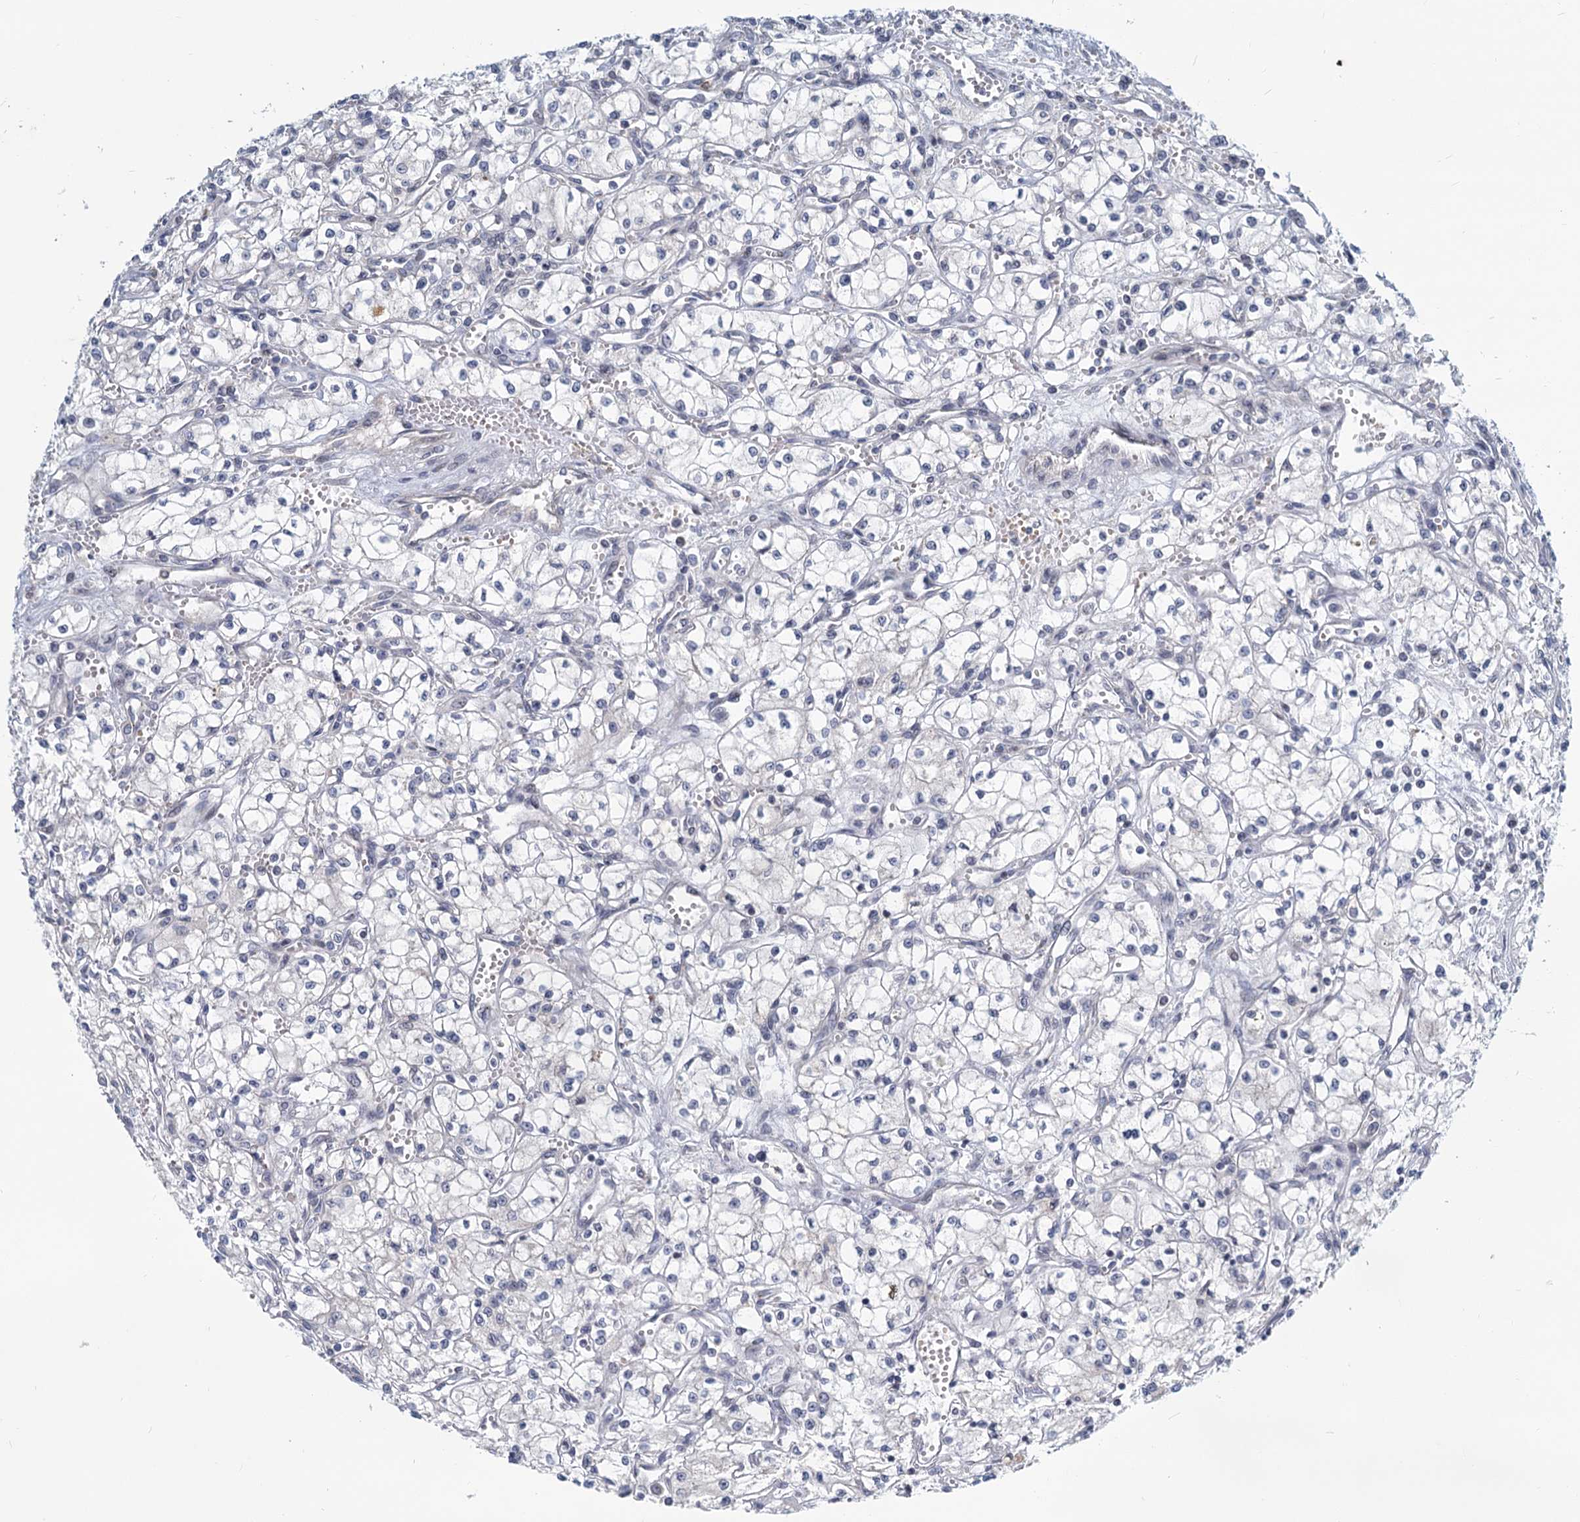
{"staining": {"intensity": "negative", "quantity": "none", "location": "none"}, "tissue": "renal cancer", "cell_type": "Tumor cells", "image_type": "cancer", "snomed": [{"axis": "morphology", "description": "Adenocarcinoma, NOS"}, {"axis": "topography", "description": "Kidney"}], "caption": "Immunohistochemistry of renal cancer (adenocarcinoma) demonstrates no staining in tumor cells. (IHC, brightfield microscopy, high magnification).", "gene": "STAP1", "patient": {"sex": "male", "age": 59}}